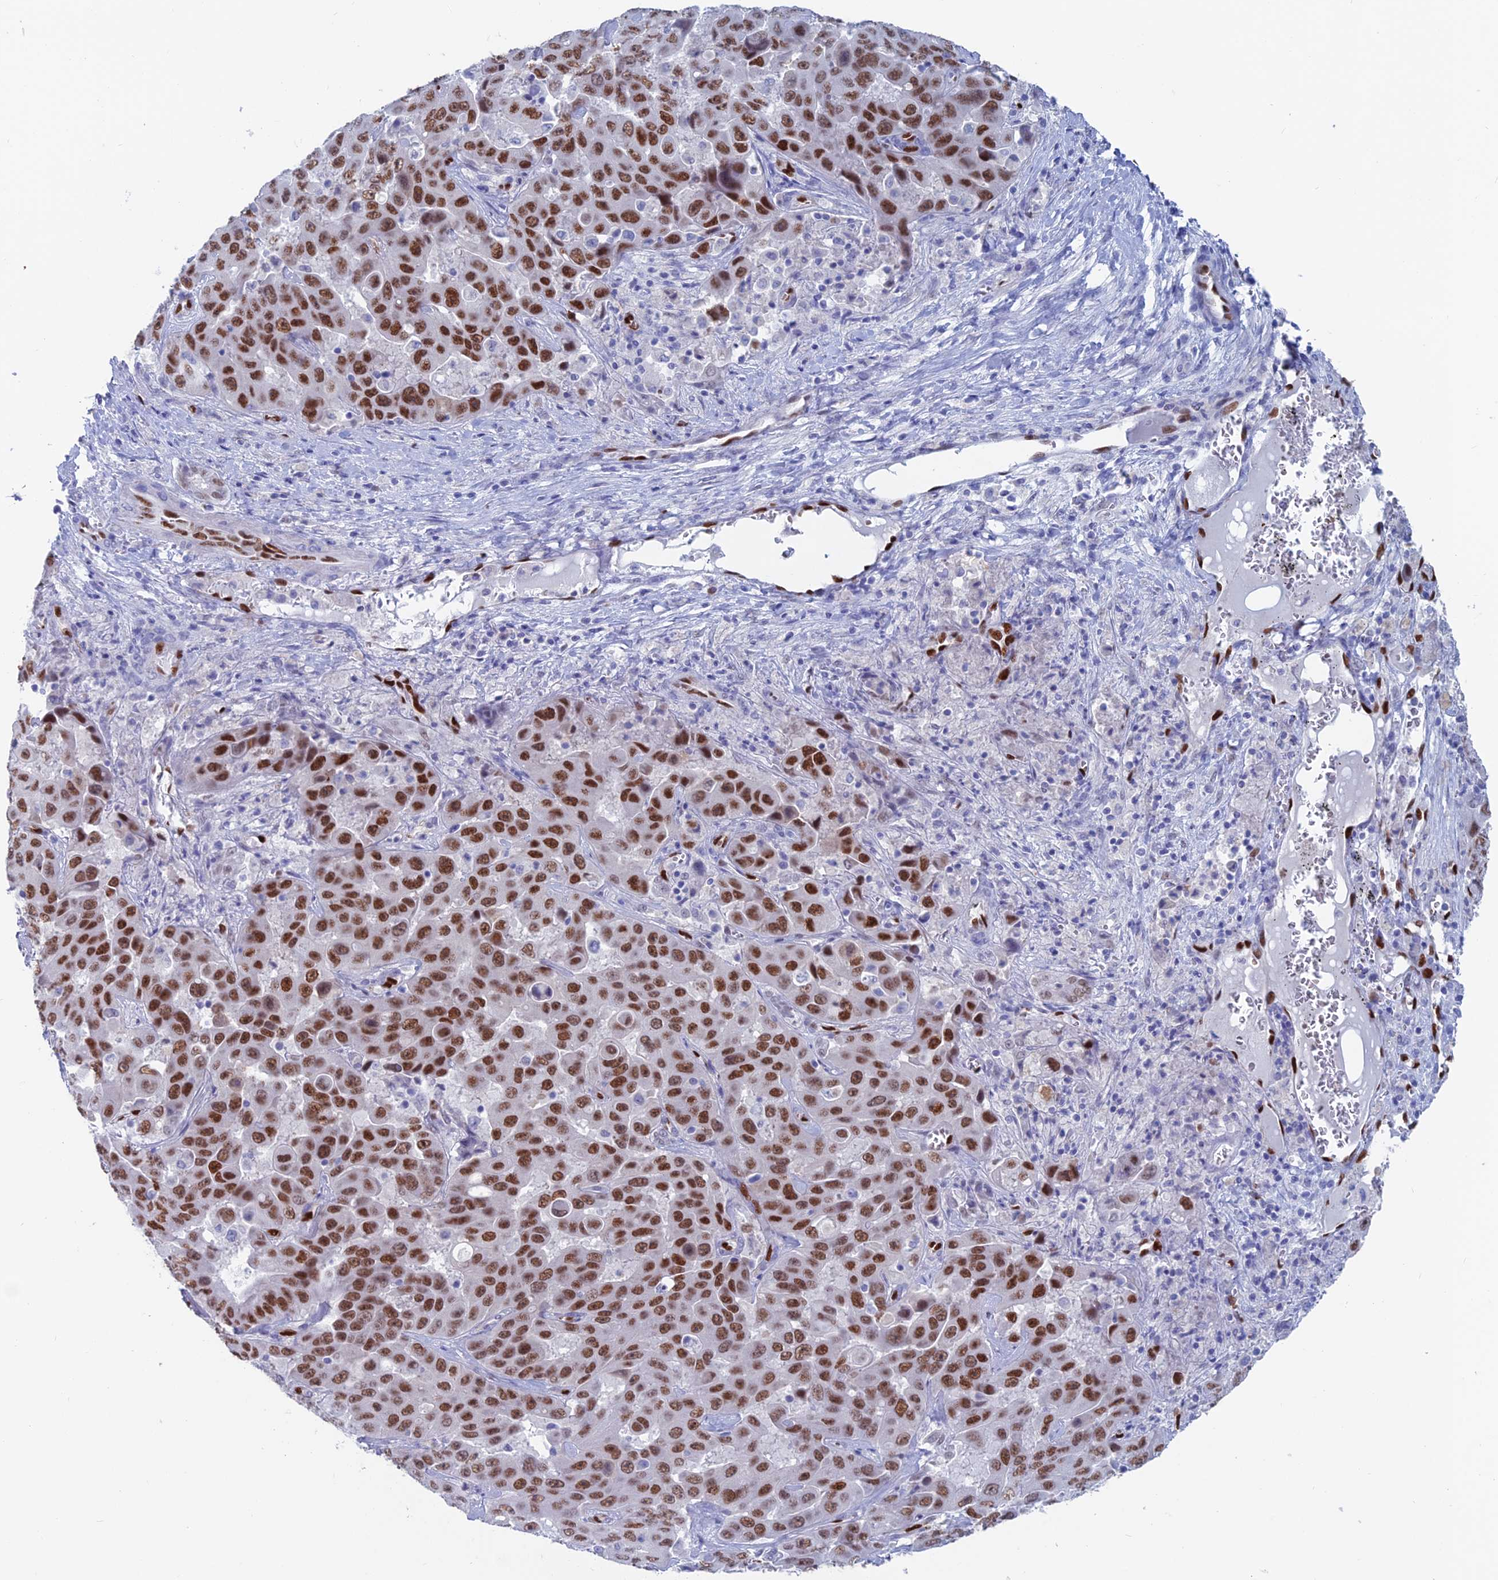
{"staining": {"intensity": "strong", "quantity": ">75%", "location": "nuclear"}, "tissue": "liver cancer", "cell_type": "Tumor cells", "image_type": "cancer", "snomed": [{"axis": "morphology", "description": "Cholangiocarcinoma"}, {"axis": "topography", "description": "Liver"}], "caption": "An image showing strong nuclear expression in about >75% of tumor cells in liver cholangiocarcinoma, as visualized by brown immunohistochemical staining.", "gene": "NOL4L", "patient": {"sex": "female", "age": 52}}